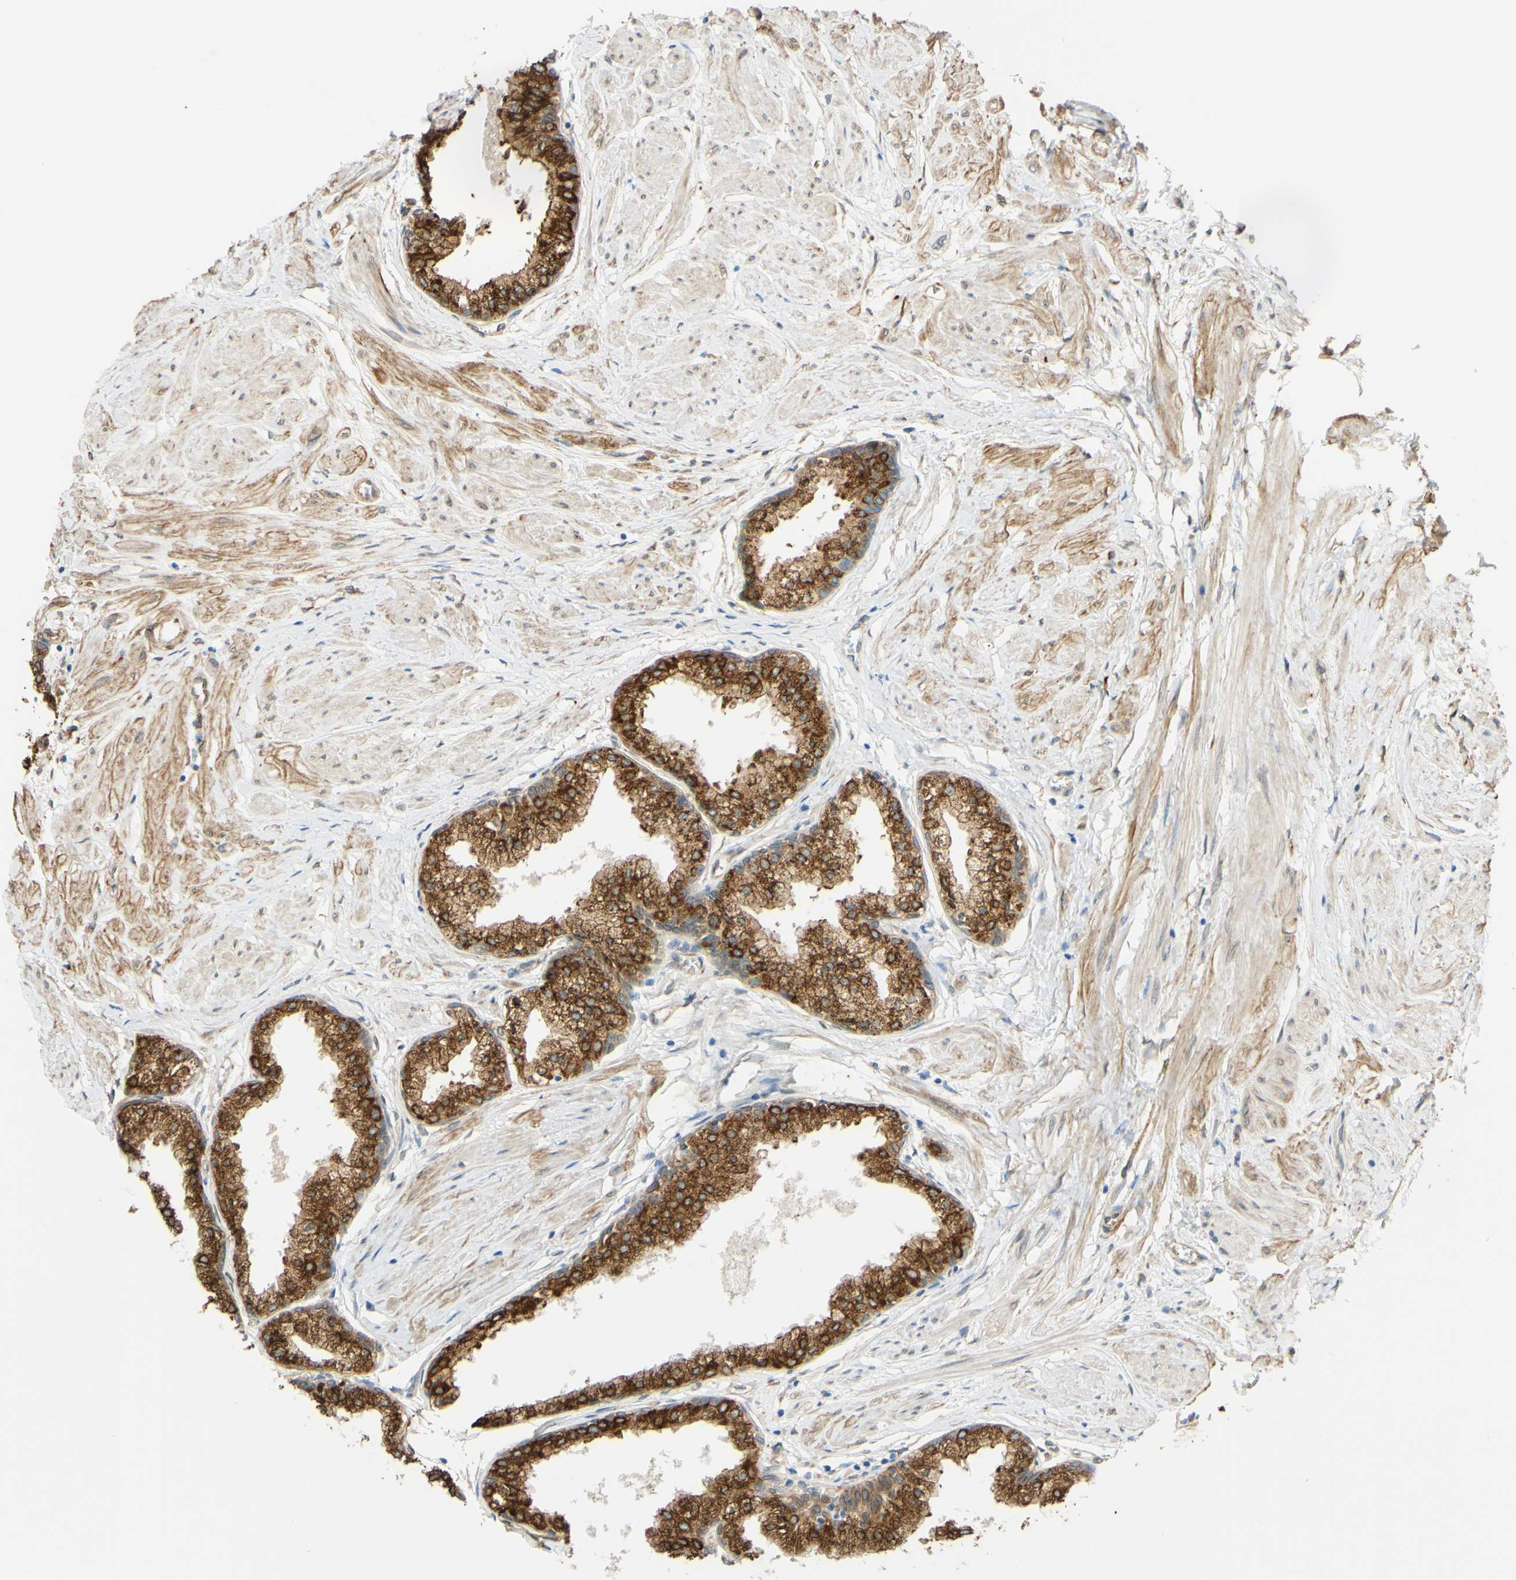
{"staining": {"intensity": "strong", "quantity": ">75%", "location": "cytoplasmic/membranous"}, "tissue": "prostate", "cell_type": "Glandular cells", "image_type": "normal", "snomed": [{"axis": "morphology", "description": "Normal tissue, NOS"}, {"axis": "topography", "description": "Prostate"}, {"axis": "topography", "description": "Seminal veicle"}], "caption": "A high amount of strong cytoplasmic/membranous expression is appreciated in about >75% of glandular cells in unremarkable prostate. The staining was performed using DAB to visualize the protein expression in brown, while the nuclei were stained in blue with hematoxylin (Magnification: 20x).", "gene": "ENDOD1", "patient": {"sex": "male", "age": 60}}